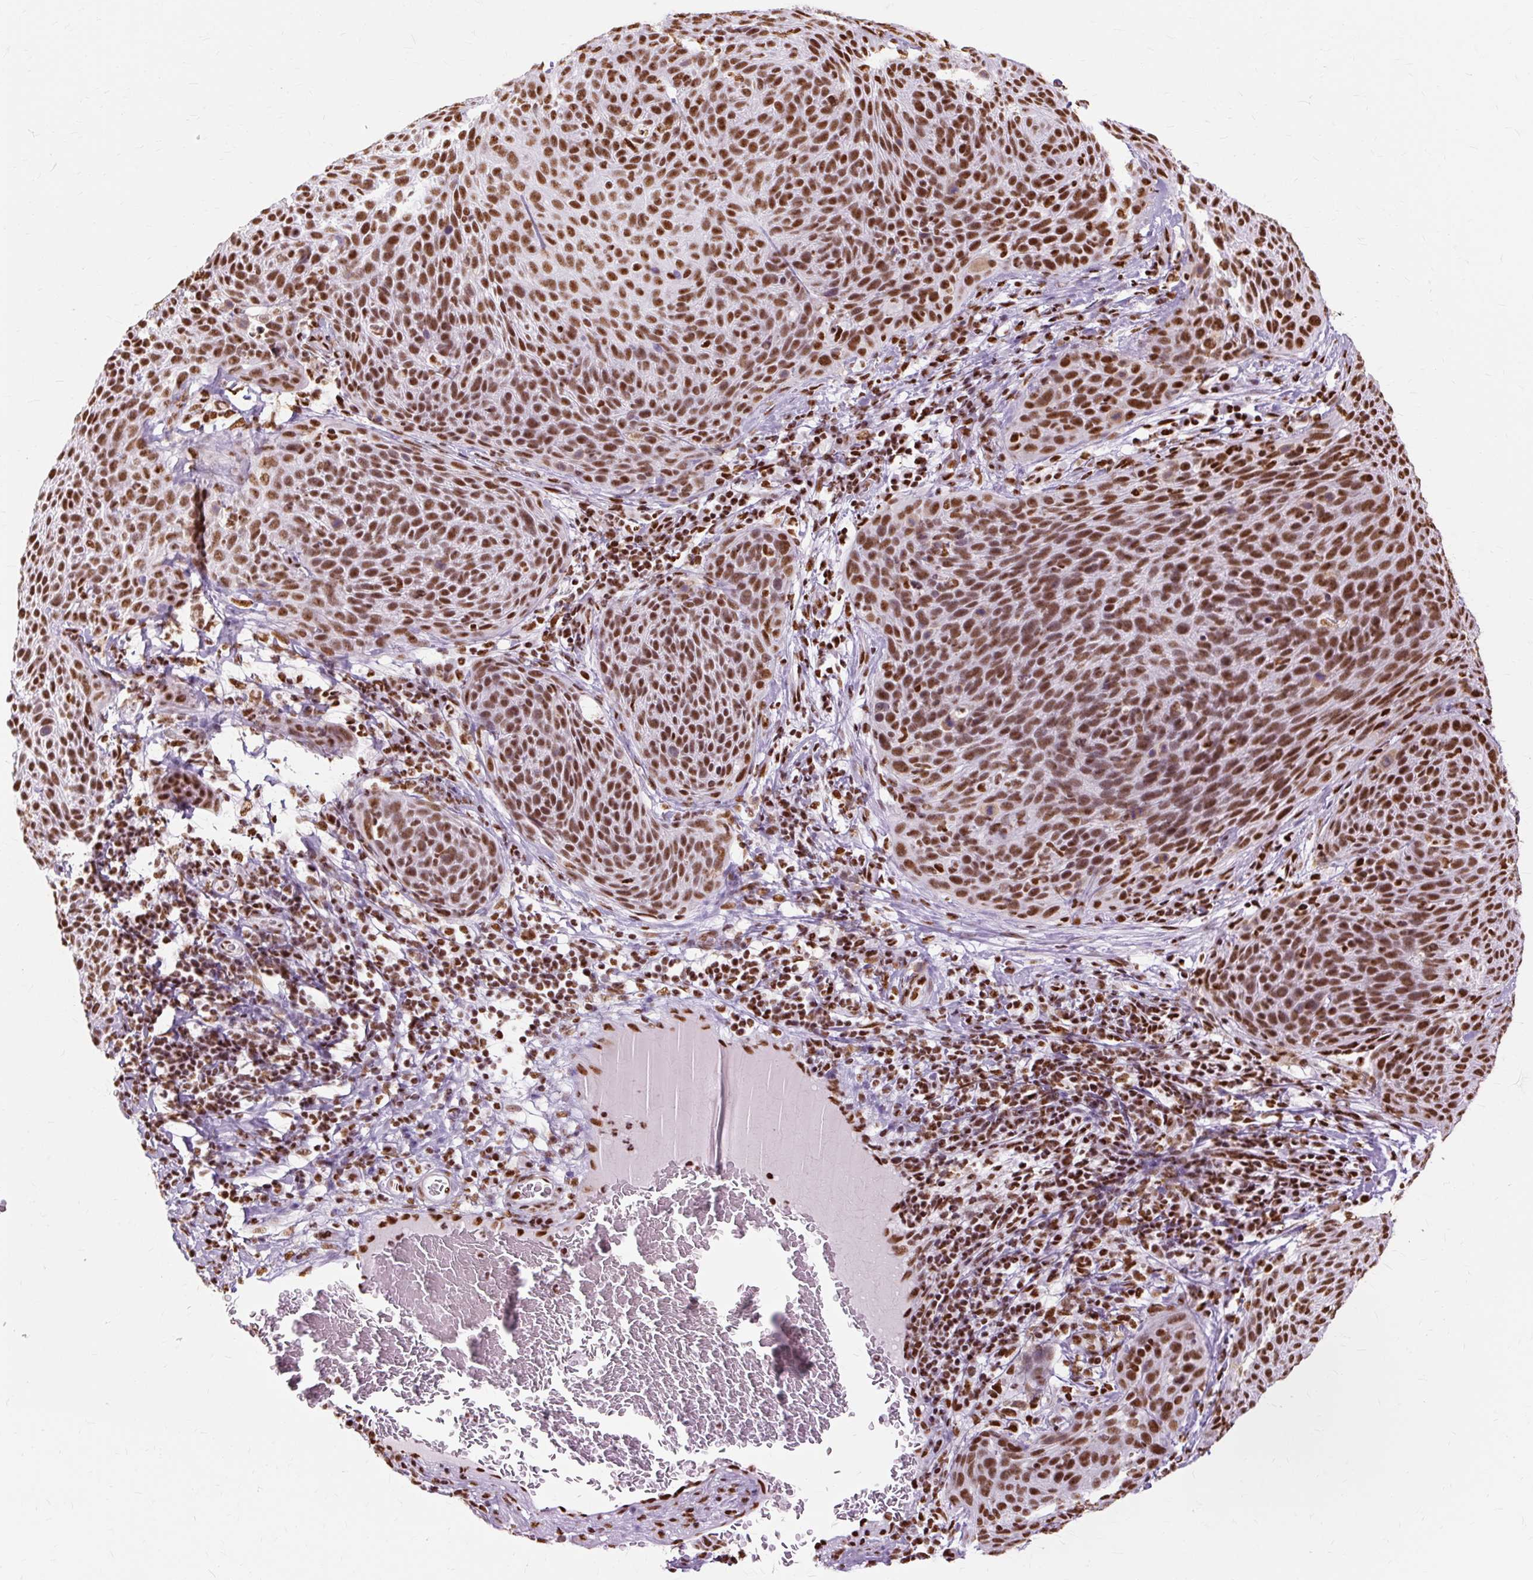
{"staining": {"intensity": "strong", "quantity": ">75%", "location": "nuclear"}, "tissue": "cervical cancer", "cell_type": "Tumor cells", "image_type": "cancer", "snomed": [{"axis": "morphology", "description": "Squamous cell carcinoma, NOS"}, {"axis": "topography", "description": "Cervix"}], "caption": "Protein expression by immunohistochemistry (IHC) displays strong nuclear expression in about >75% of tumor cells in cervical squamous cell carcinoma.", "gene": "XRCC6", "patient": {"sex": "female", "age": 31}}